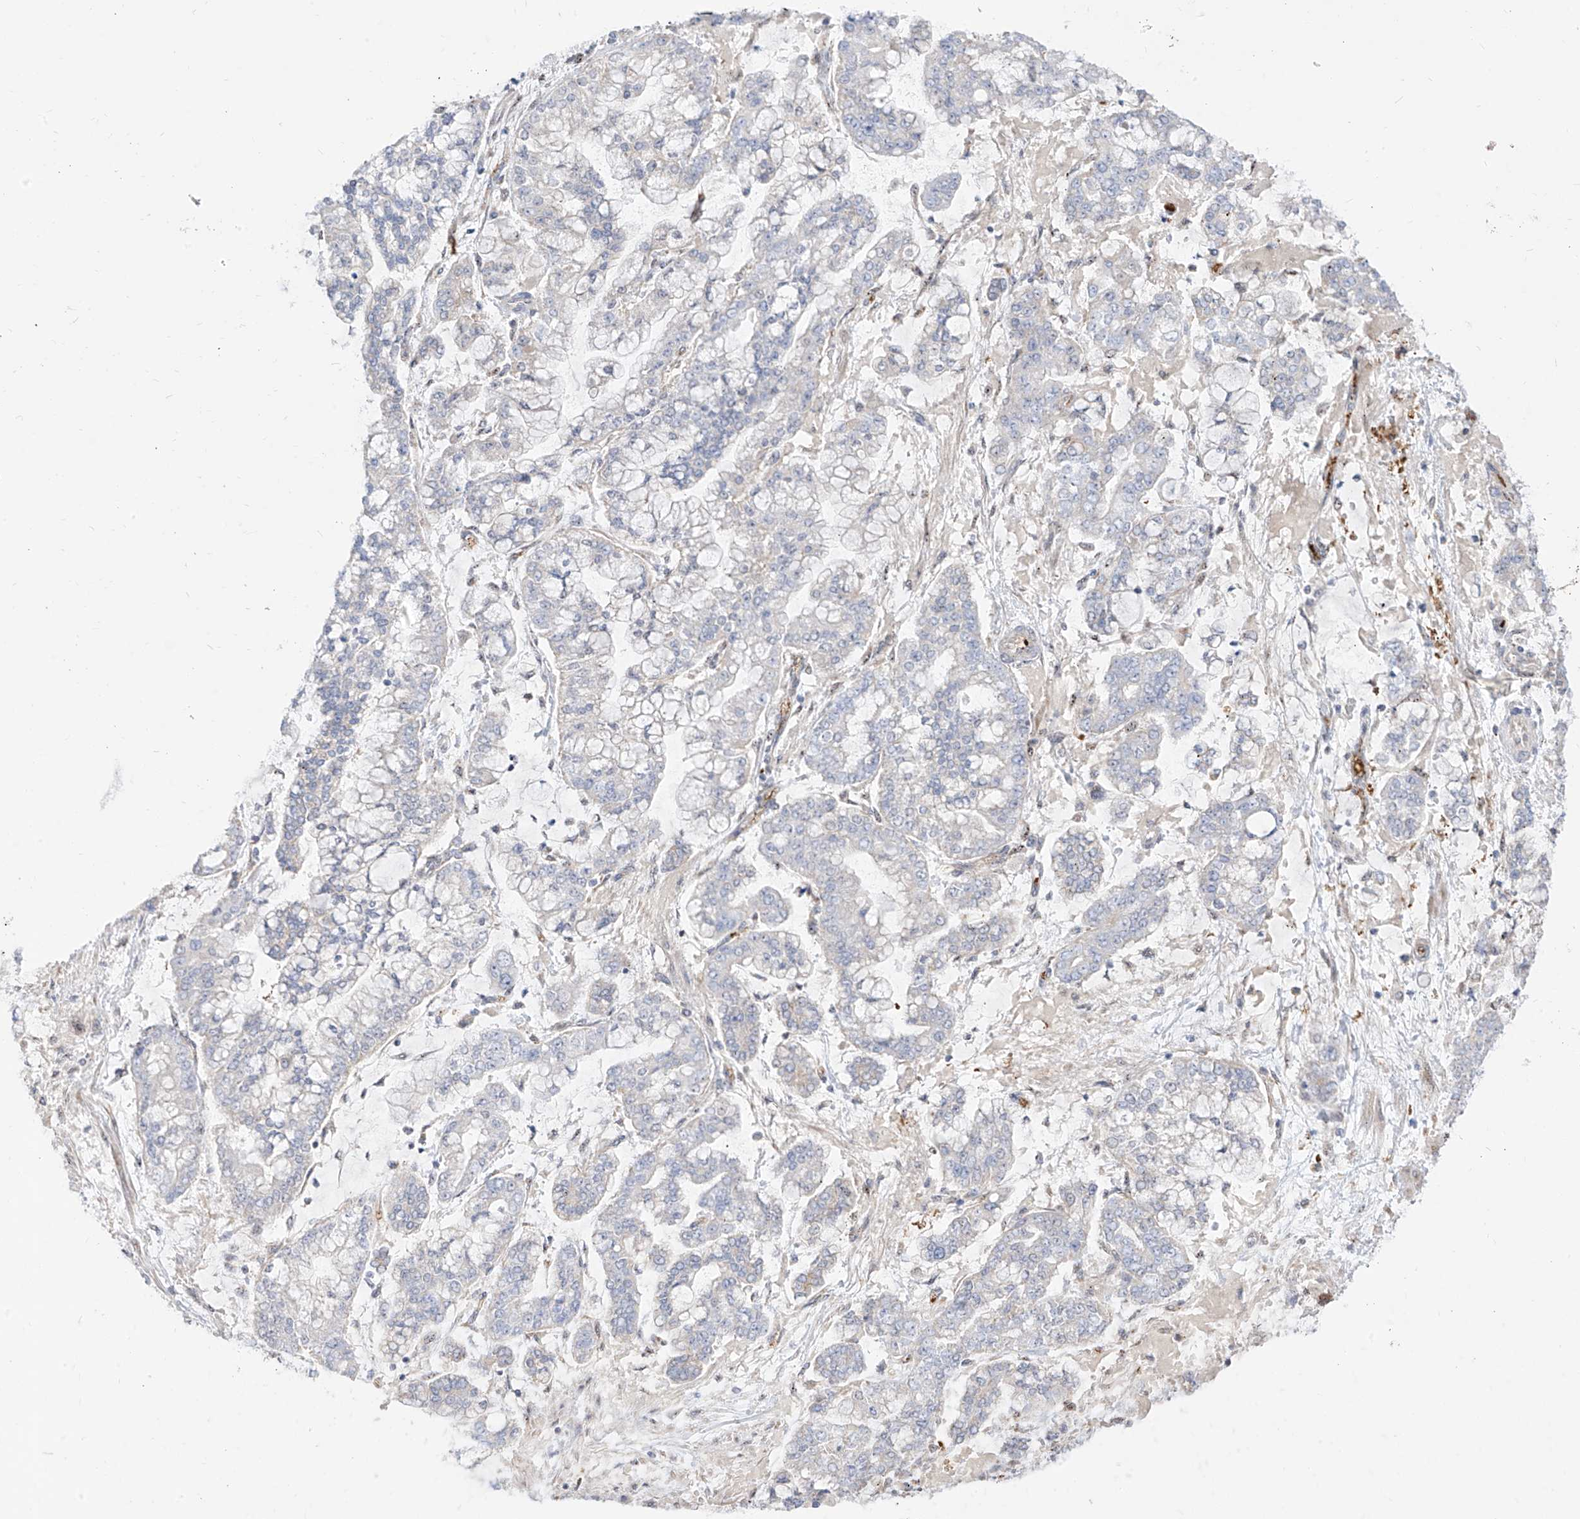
{"staining": {"intensity": "negative", "quantity": "none", "location": "none"}, "tissue": "stomach cancer", "cell_type": "Tumor cells", "image_type": "cancer", "snomed": [{"axis": "morphology", "description": "Normal tissue, NOS"}, {"axis": "morphology", "description": "Adenocarcinoma, NOS"}, {"axis": "topography", "description": "Stomach, upper"}, {"axis": "topography", "description": "Stomach"}], "caption": "The immunohistochemistry (IHC) micrograph has no significant staining in tumor cells of adenocarcinoma (stomach) tissue.", "gene": "ARHGEF40", "patient": {"sex": "male", "age": 76}}